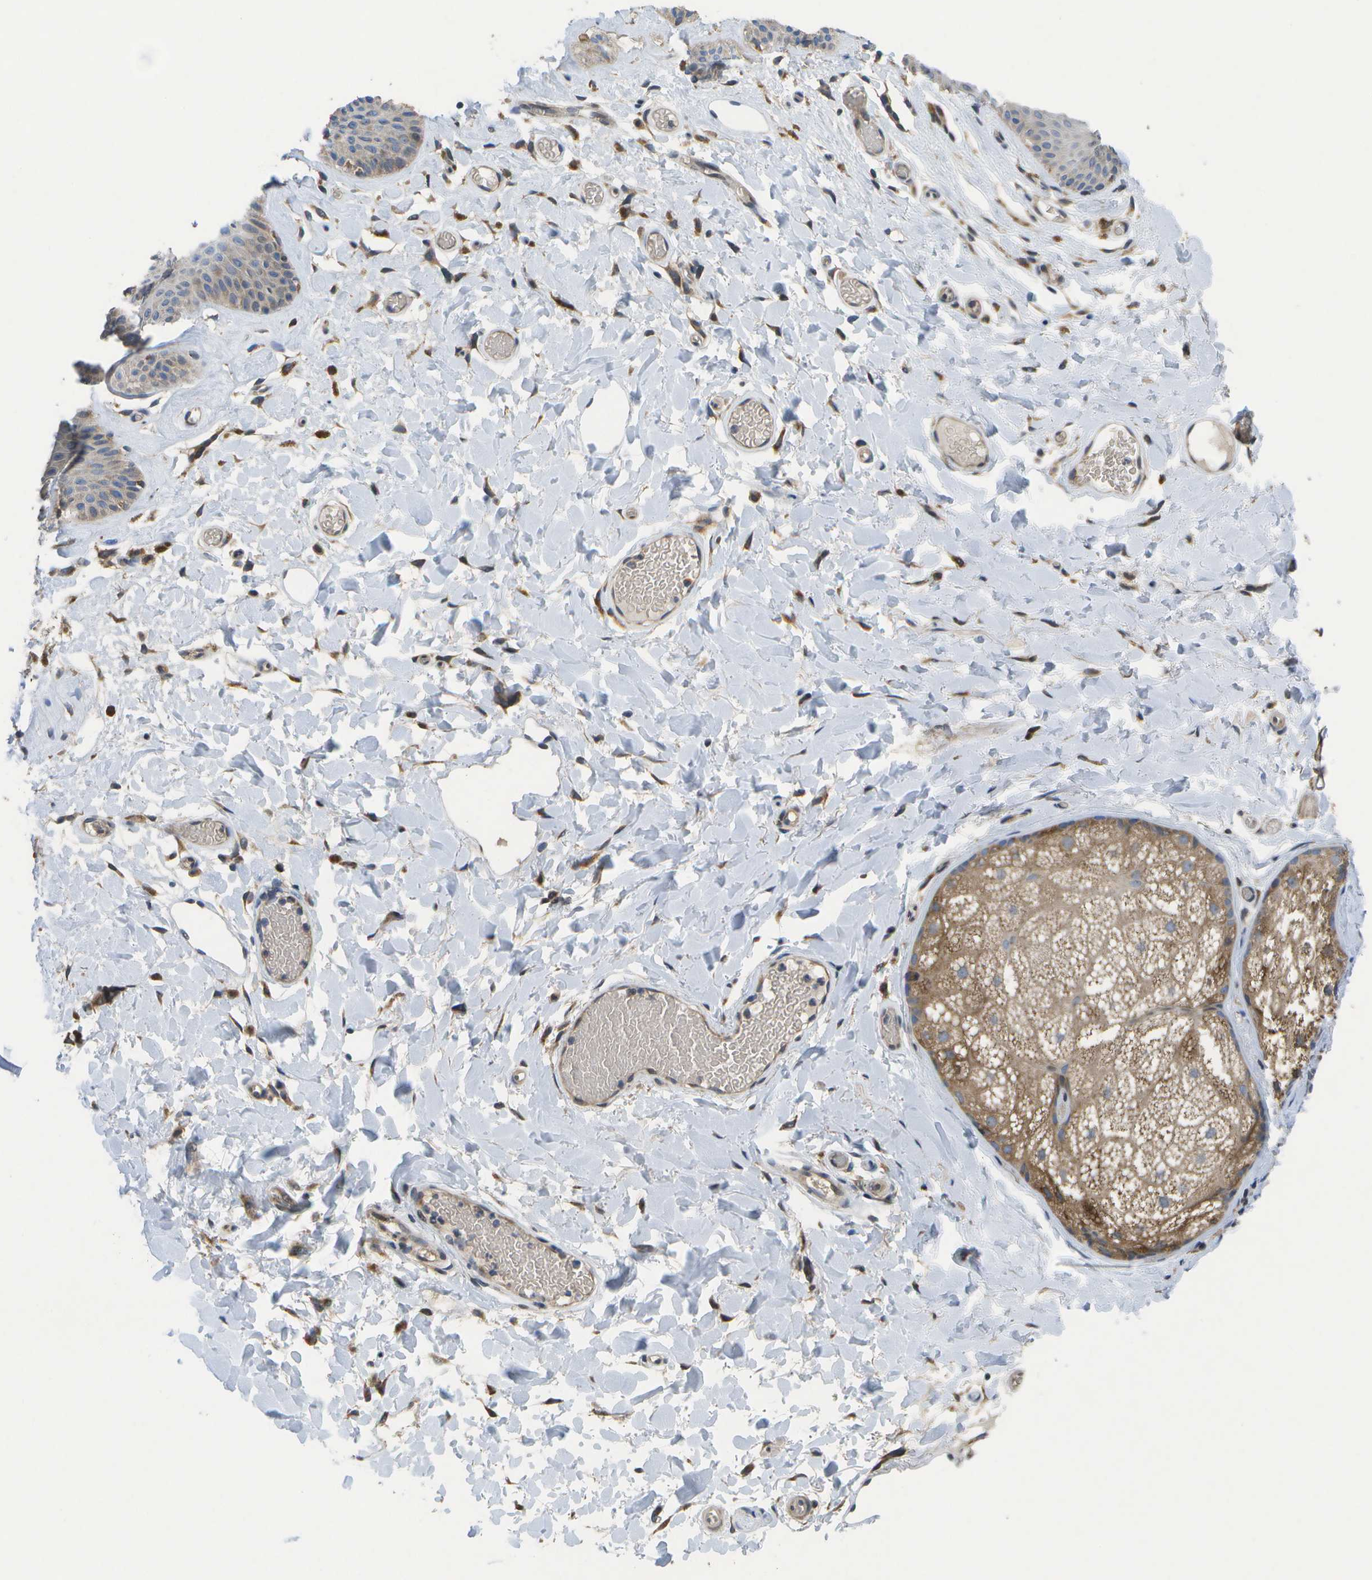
{"staining": {"intensity": "moderate", "quantity": ">75%", "location": "cytoplasmic/membranous"}, "tissue": "skin", "cell_type": "Epidermal cells", "image_type": "normal", "snomed": [{"axis": "morphology", "description": "Normal tissue, NOS"}, {"axis": "topography", "description": "Vulva"}], "caption": "DAB (3,3'-diaminobenzidine) immunohistochemical staining of unremarkable human skin reveals moderate cytoplasmic/membranous protein staining in approximately >75% of epidermal cells.", "gene": "HADHA", "patient": {"sex": "female", "age": 73}}